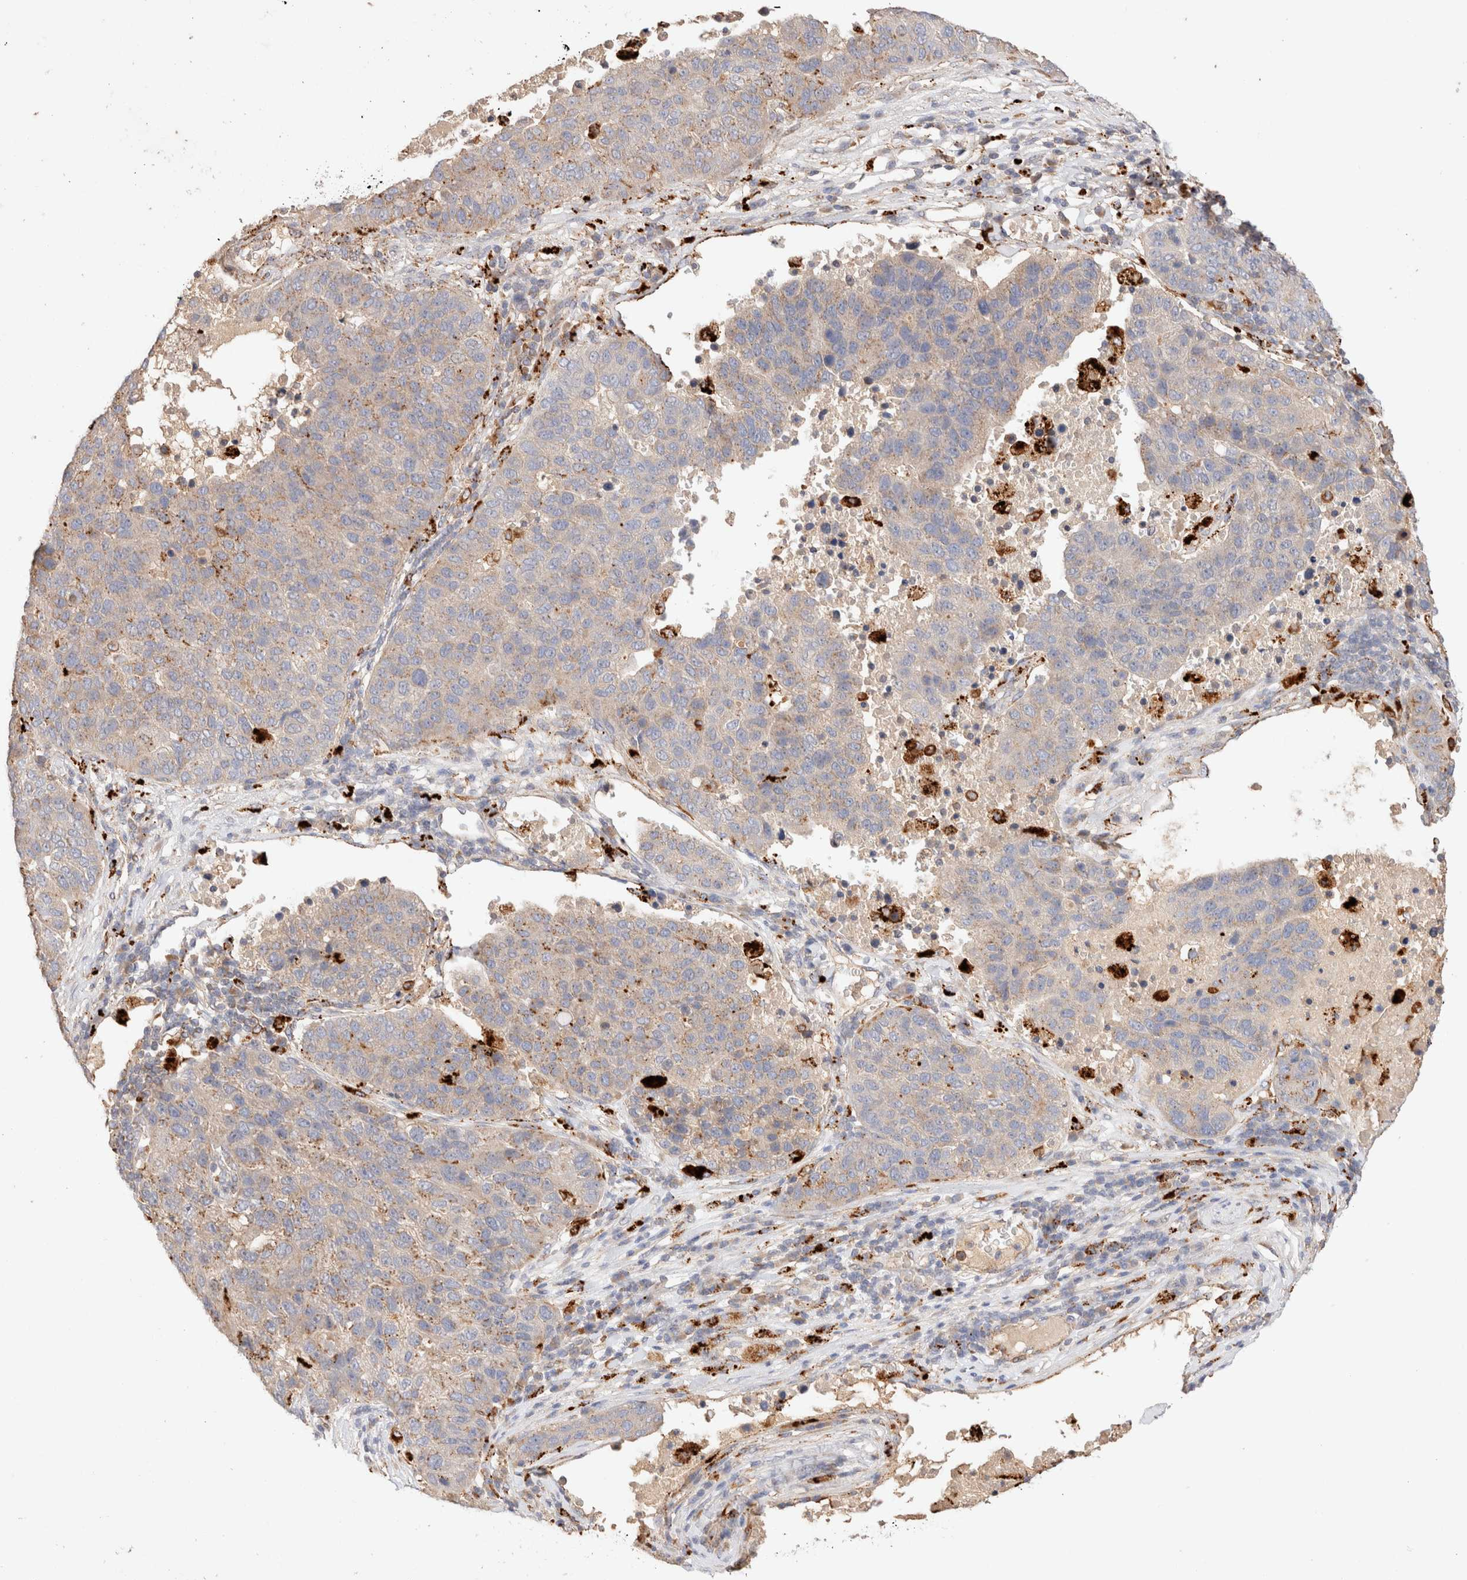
{"staining": {"intensity": "weak", "quantity": "<25%", "location": "cytoplasmic/membranous"}, "tissue": "pancreatic cancer", "cell_type": "Tumor cells", "image_type": "cancer", "snomed": [{"axis": "morphology", "description": "Adenocarcinoma, NOS"}, {"axis": "topography", "description": "Pancreas"}], "caption": "This is a photomicrograph of immunohistochemistry (IHC) staining of adenocarcinoma (pancreatic), which shows no expression in tumor cells. (DAB IHC visualized using brightfield microscopy, high magnification).", "gene": "RABEPK", "patient": {"sex": "female", "age": 61}}